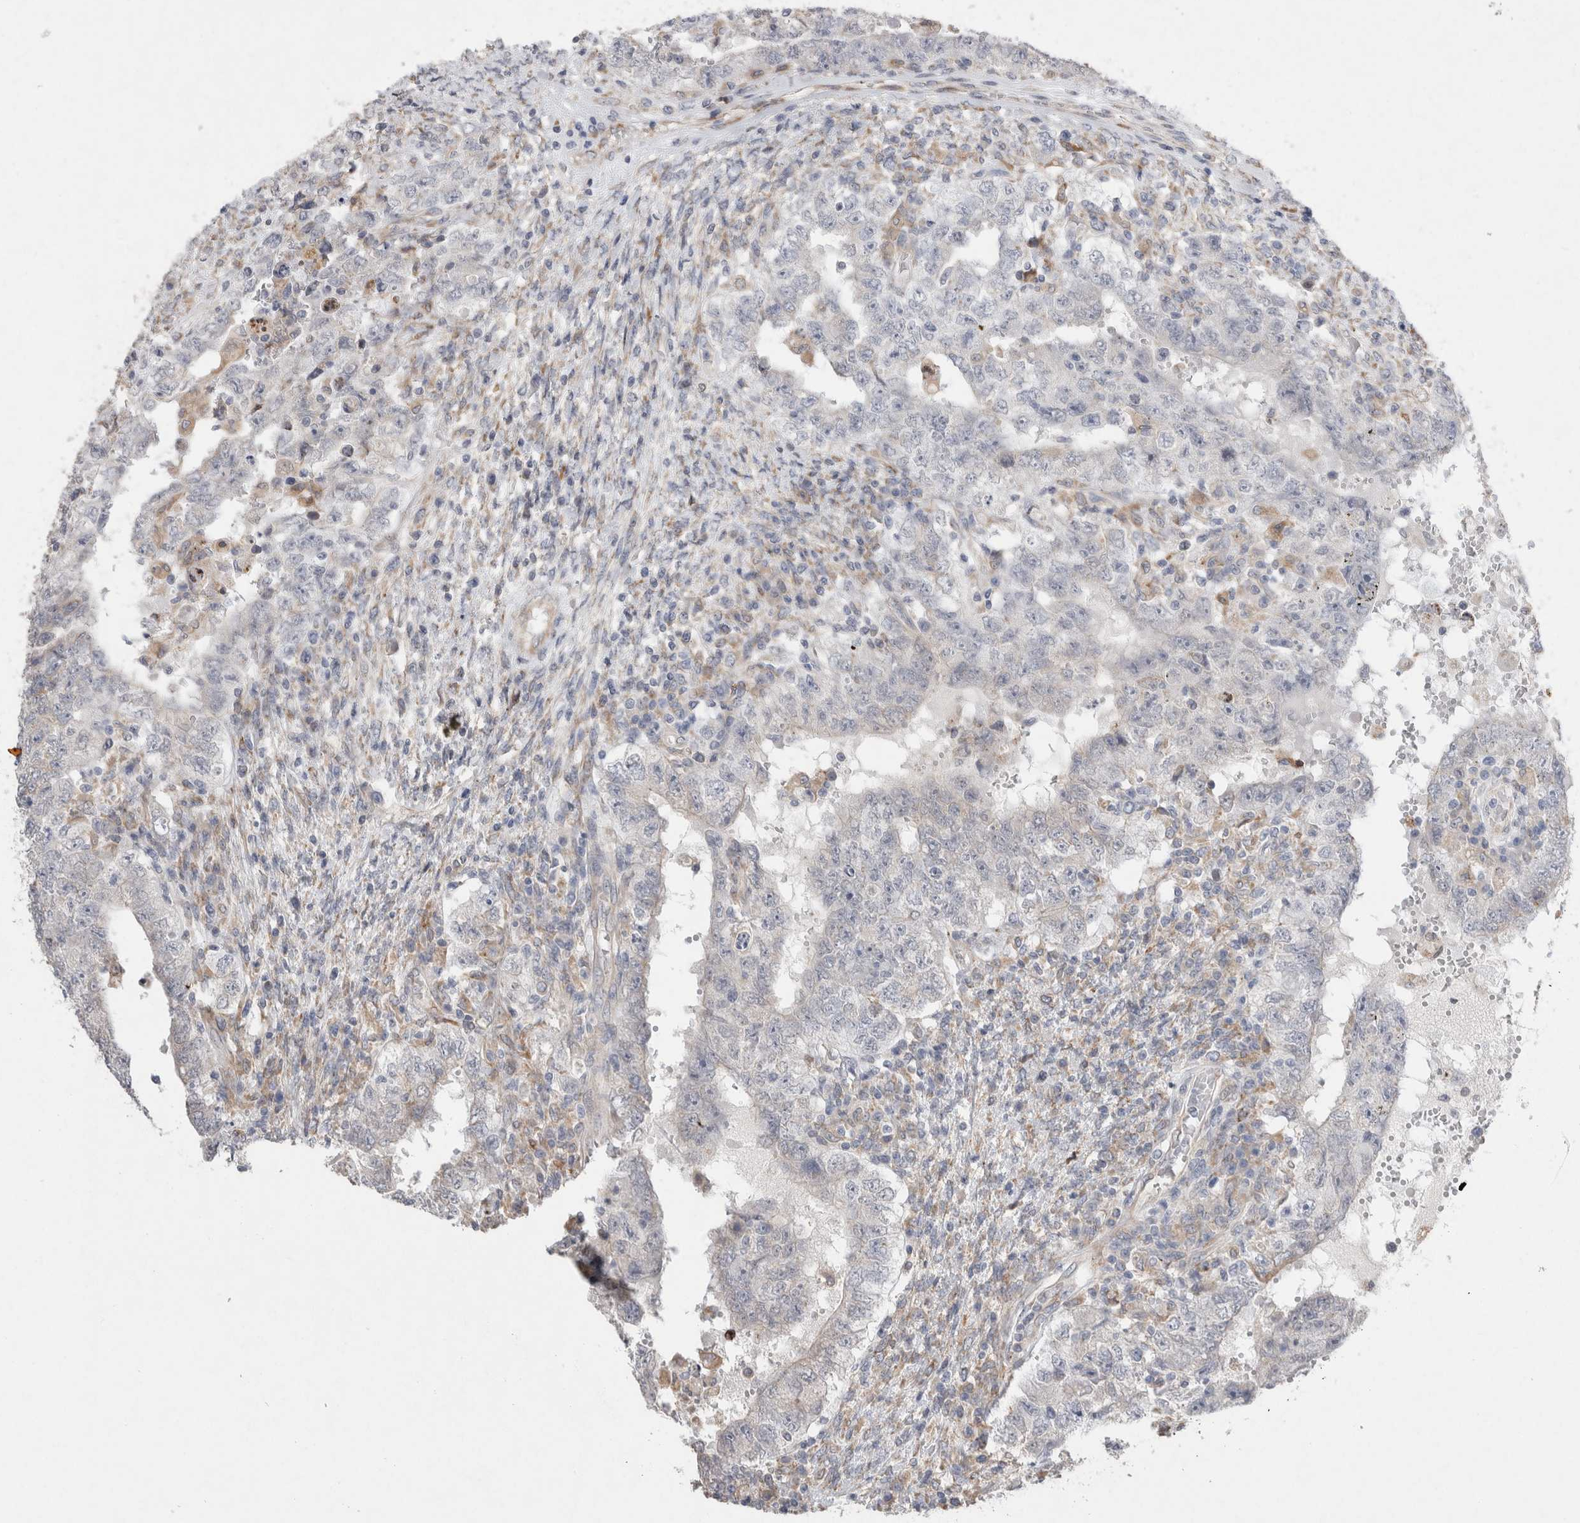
{"staining": {"intensity": "negative", "quantity": "none", "location": "none"}, "tissue": "testis cancer", "cell_type": "Tumor cells", "image_type": "cancer", "snomed": [{"axis": "morphology", "description": "Carcinoma, Embryonal, NOS"}, {"axis": "topography", "description": "Testis"}], "caption": "Tumor cells are negative for protein expression in human testis embryonal carcinoma.", "gene": "TRMT9B", "patient": {"sex": "male", "age": 26}}